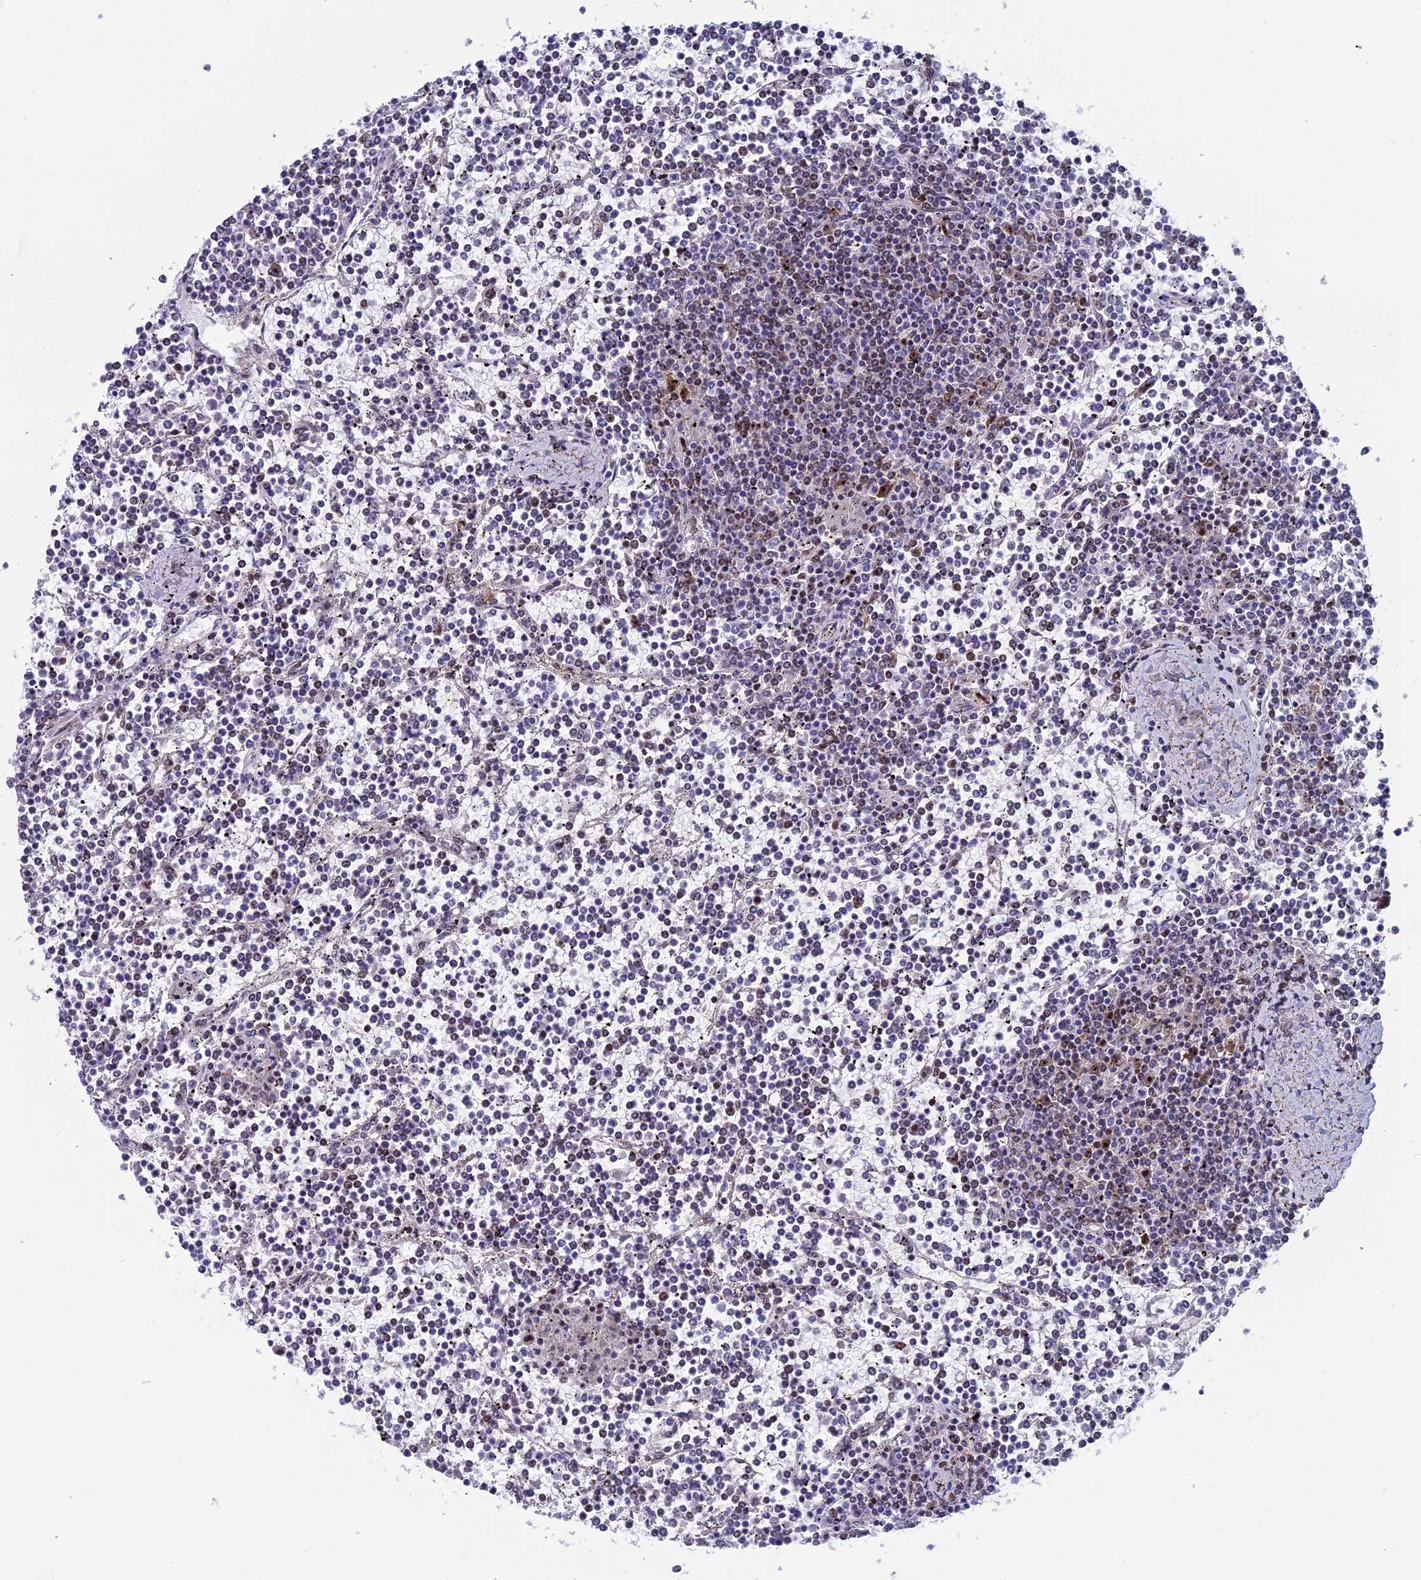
{"staining": {"intensity": "weak", "quantity": "<25%", "location": "nuclear"}, "tissue": "lymphoma", "cell_type": "Tumor cells", "image_type": "cancer", "snomed": [{"axis": "morphology", "description": "Malignant lymphoma, non-Hodgkin's type, Low grade"}, {"axis": "topography", "description": "Spleen"}], "caption": "Tumor cells are negative for protein expression in human lymphoma. Brightfield microscopy of IHC stained with DAB (brown) and hematoxylin (blue), captured at high magnification.", "gene": "CCDC86", "patient": {"sex": "female", "age": 19}}